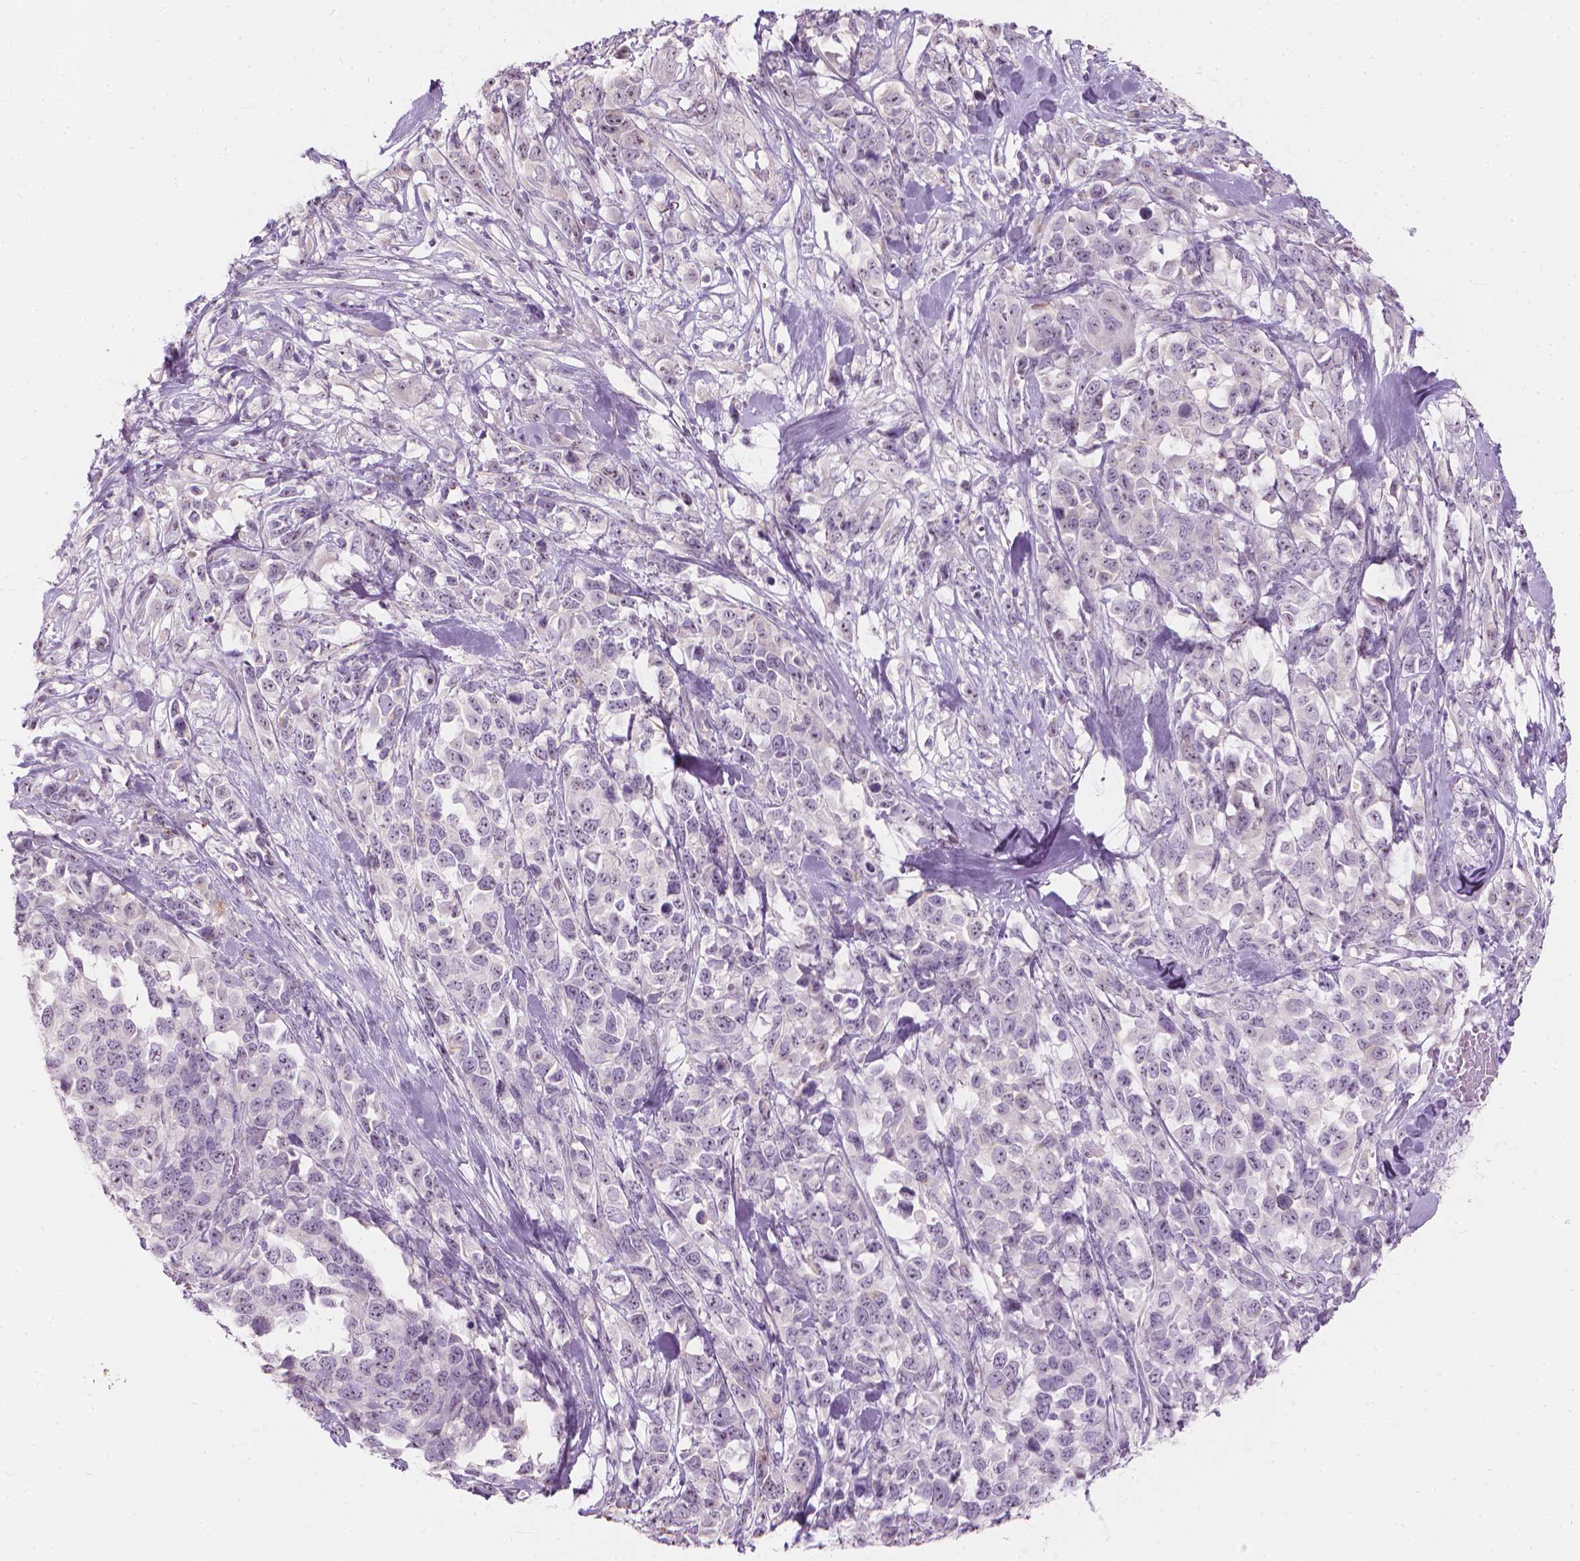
{"staining": {"intensity": "negative", "quantity": "none", "location": "none"}, "tissue": "melanoma", "cell_type": "Tumor cells", "image_type": "cancer", "snomed": [{"axis": "morphology", "description": "Malignant melanoma, Metastatic site"}, {"axis": "topography", "description": "Skin"}], "caption": "Immunohistochemical staining of malignant melanoma (metastatic site) shows no significant positivity in tumor cells. (Immunohistochemistry, brightfield microscopy, high magnification).", "gene": "GPRC5A", "patient": {"sex": "male", "age": 84}}